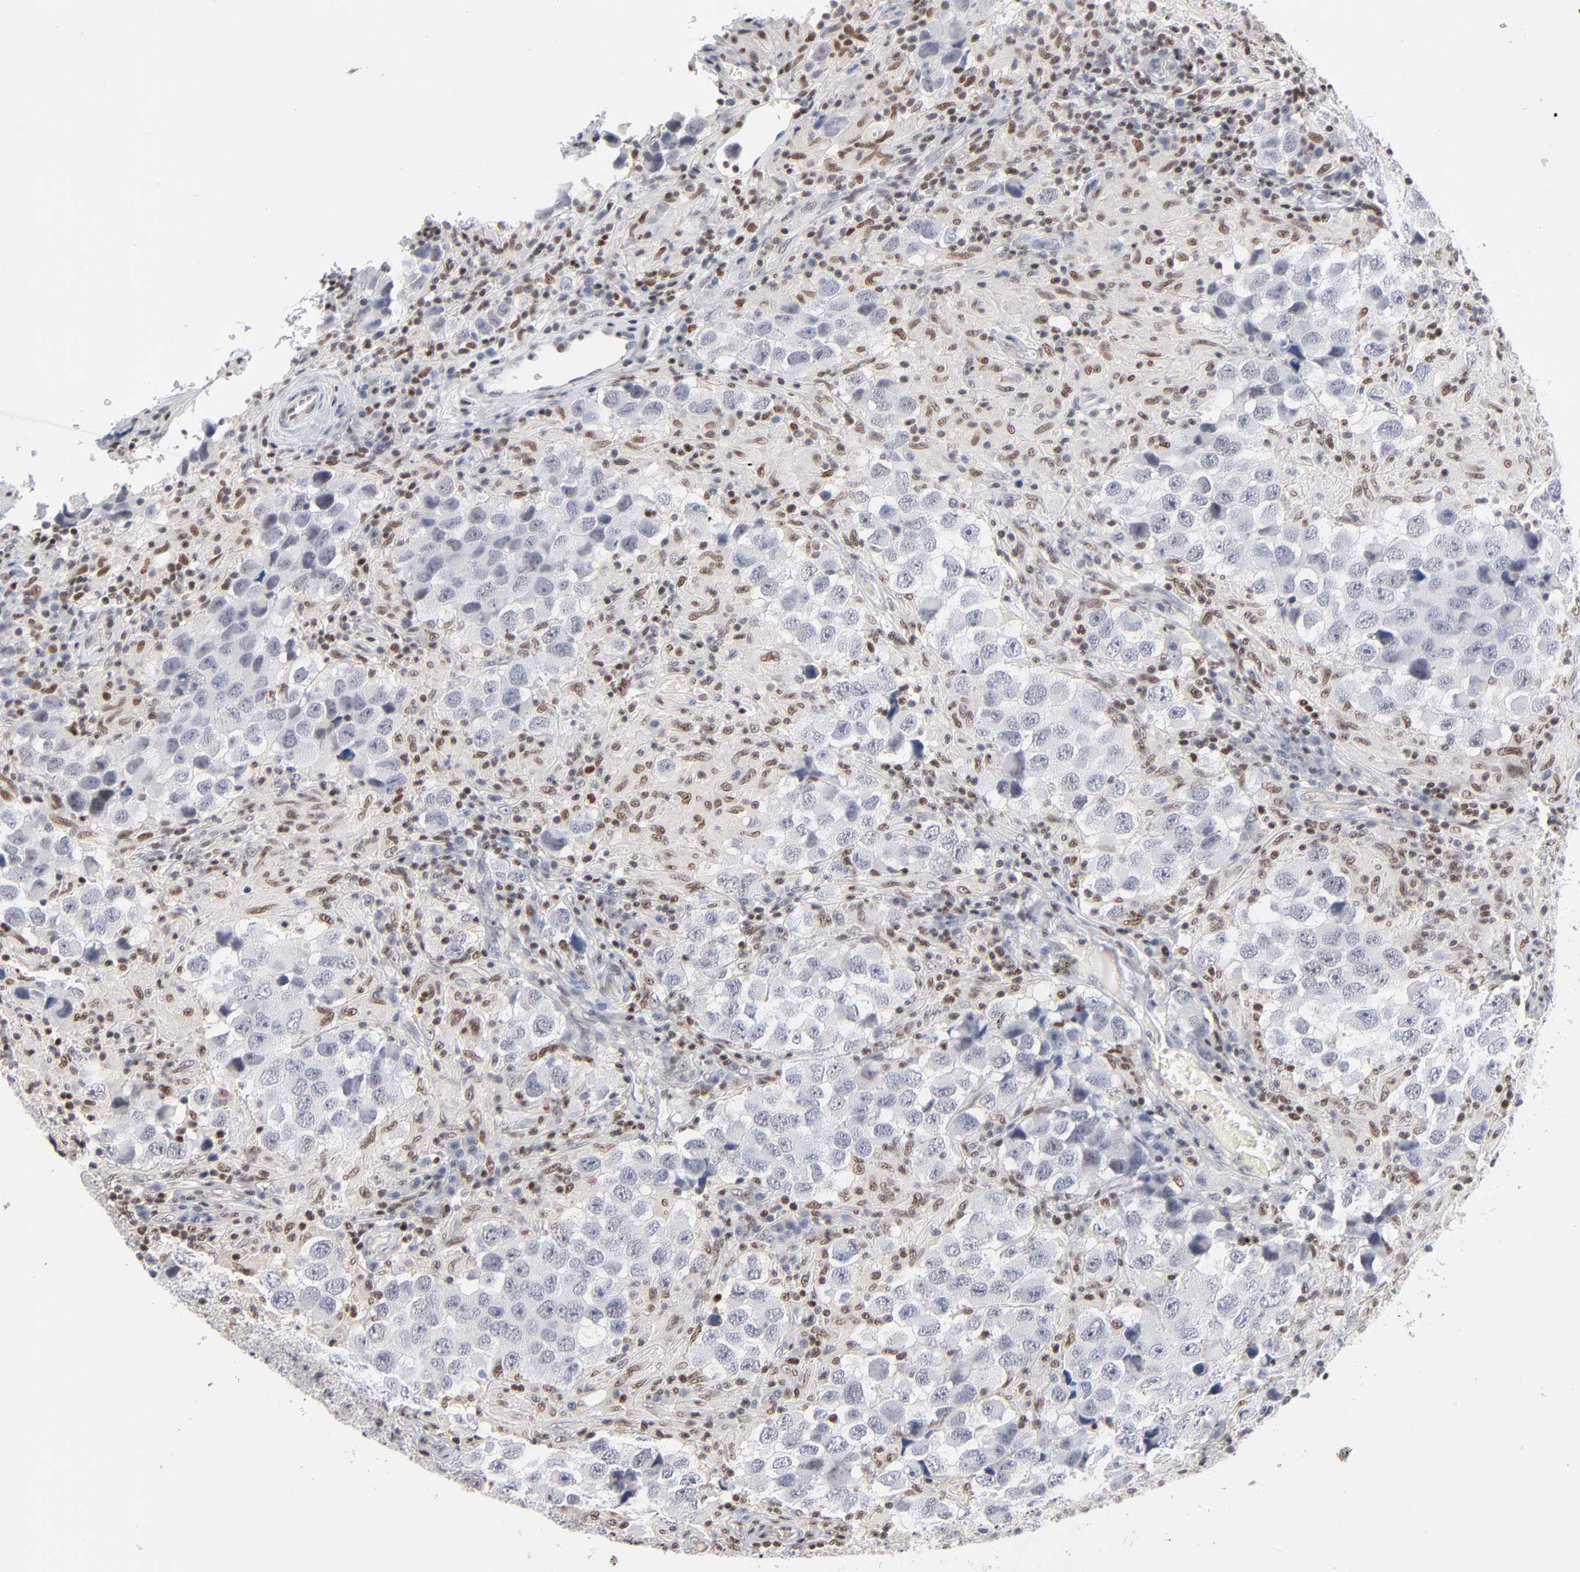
{"staining": {"intensity": "negative", "quantity": "none", "location": "none"}, "tissue": "testis cancer", "cell_type": "Tumor cells", "image_type": "cancer", "snomed": [{"axis": "morphology", "description": "Carcinoma, Embryonal, NOS"}, {"axis": "topography", "description": "Testis"}], "caption": "This is an immunohistochemistry (IHC) histopathology image of embryonal carcinoma (testis). There is no staining in tumor cells.", "gene": "MAX", "patient": {"sex": "male", "age": 21}}